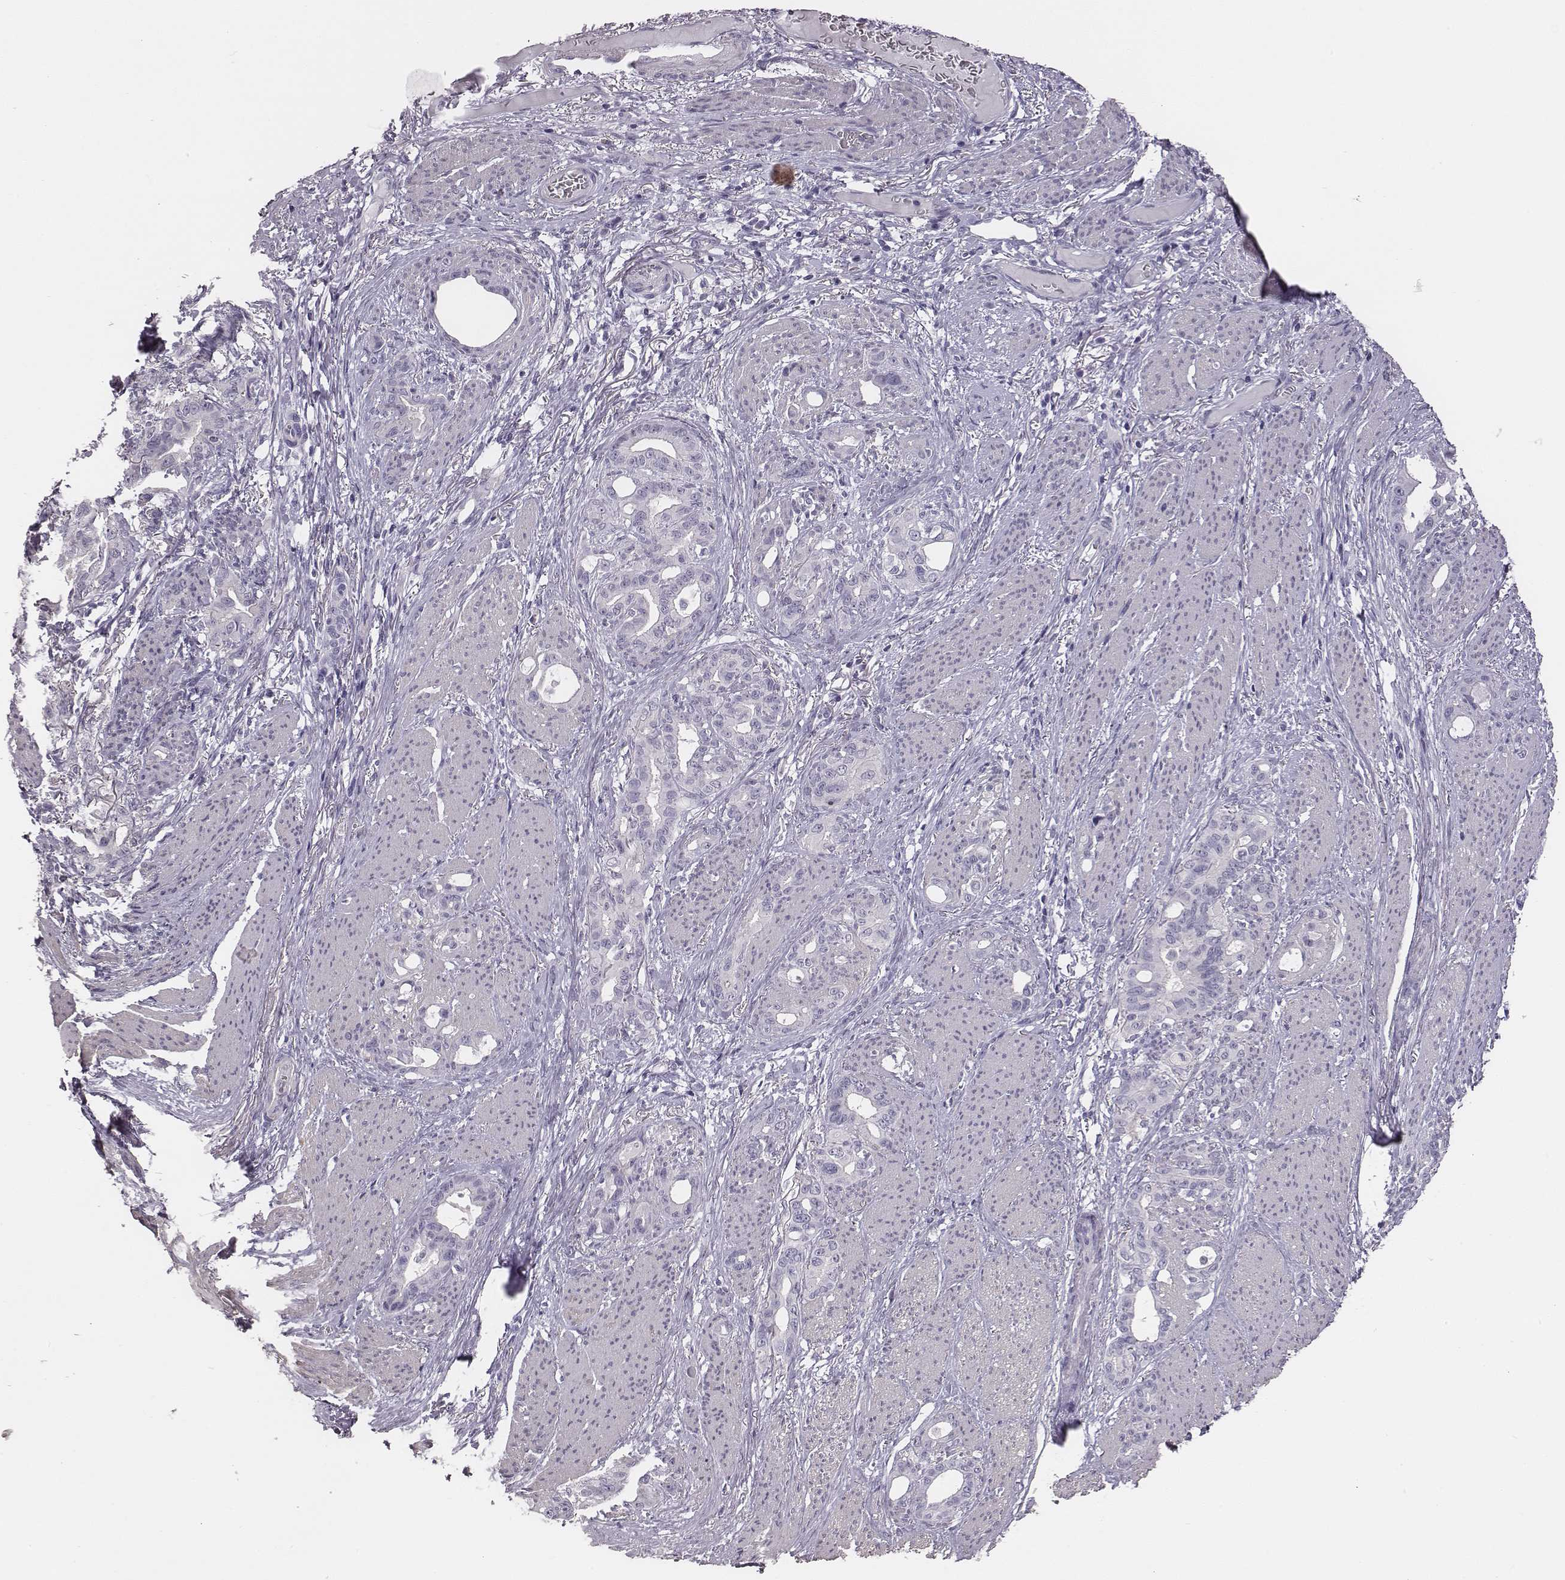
{"staining": {"intensity": "negative", "quantity": "none", "location": "none"}, "tissue": "stomach cancer", "cell_type": "Tumor cells", "image_type": "cancer", "snomed": [{"axis": "morphology", "description": "Normal tissue, NOS"}, {"axis": "morphology", "description": "Adenocarcinoma, NOS"}, {"axis": "topography", "description": "Esophagus"}, {"axis": "topography", "description": "Stomach, upper"}], "caption": "Image shows no significant protein positivity in tumor cells of adenocarcinoma (stomach).", "gene": "ADAM7", "patient": {"sex": "male", "age": 62}}